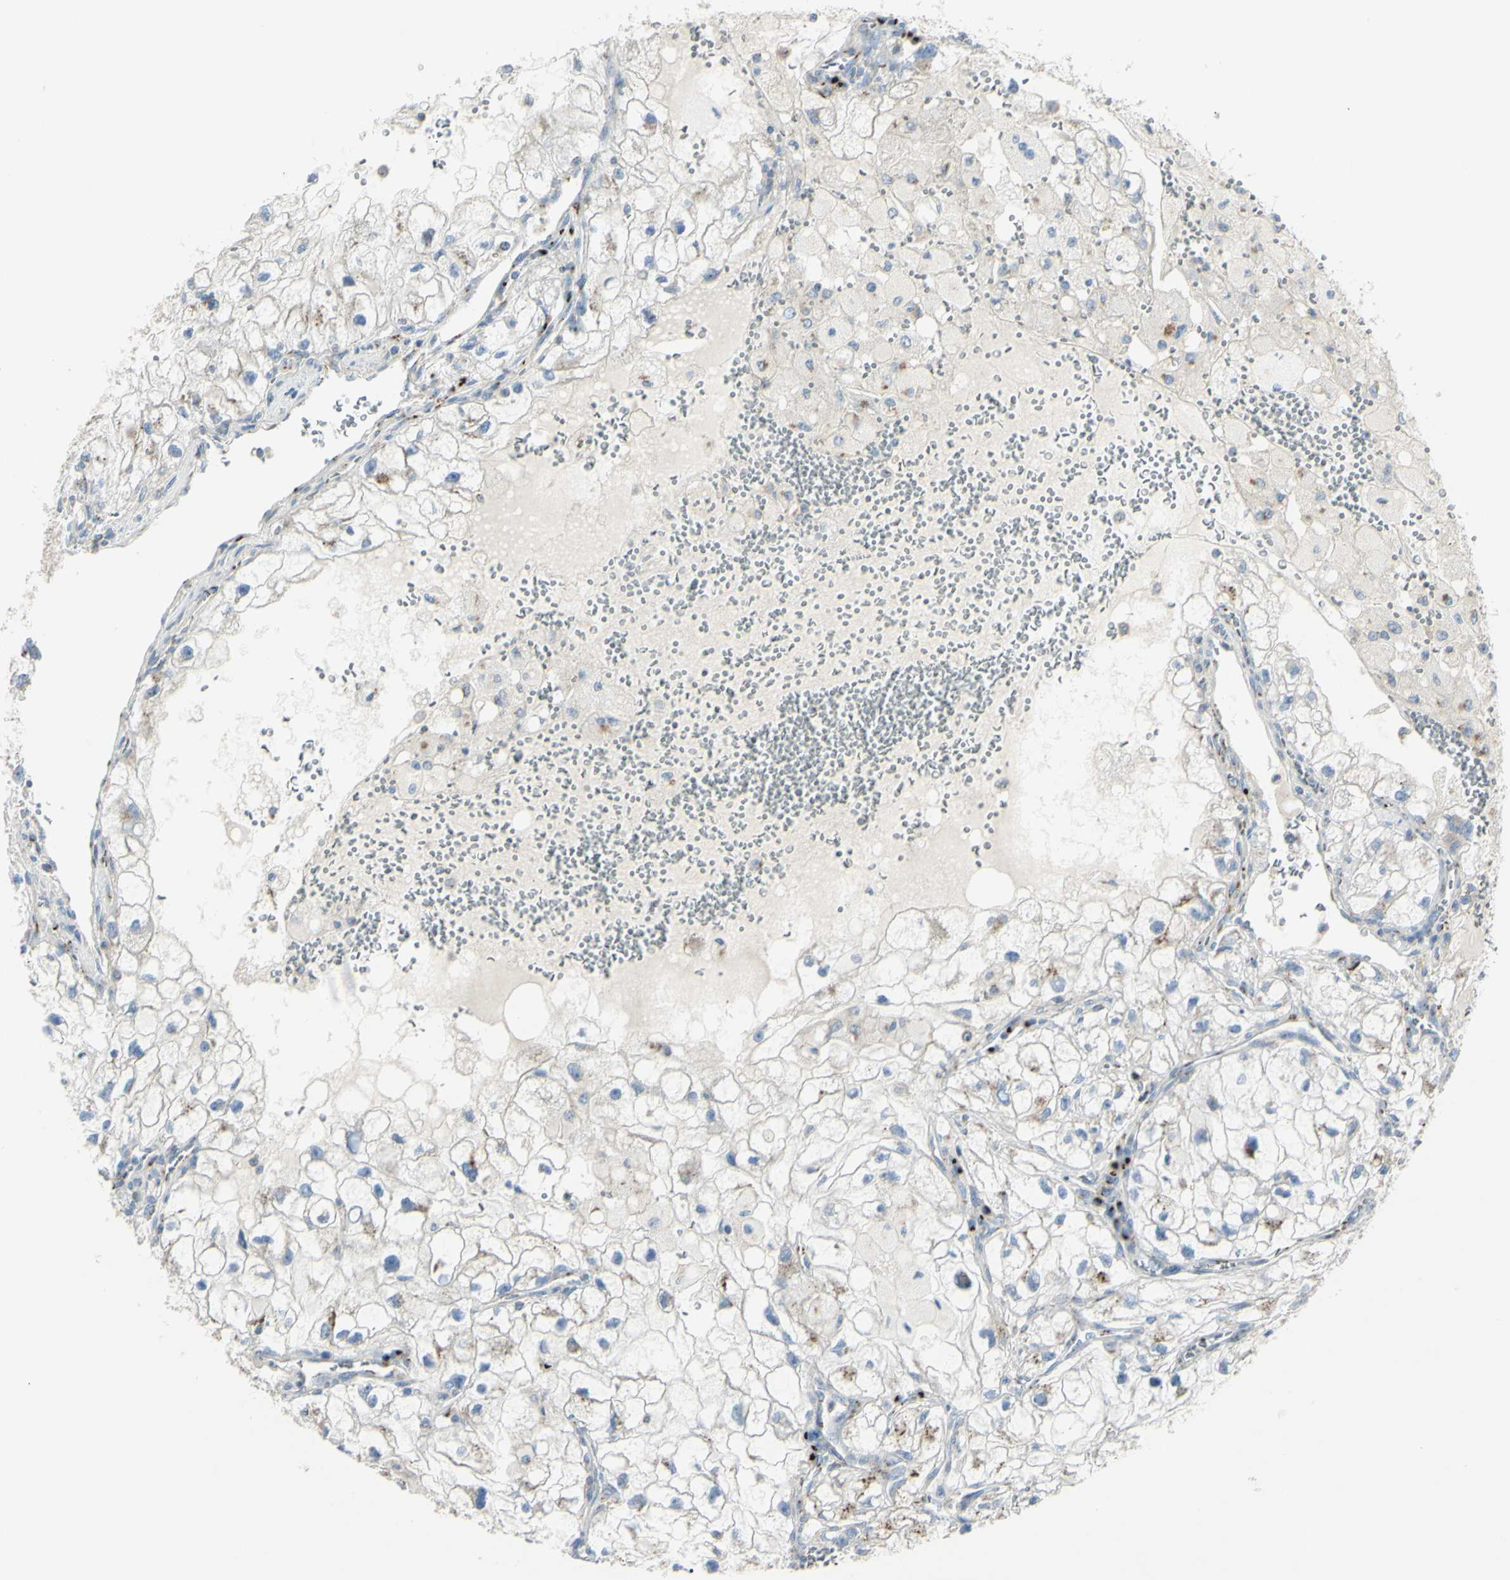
{"staining": {"intensity": "weak", "quantity": "<25%", "location": "cytoplasmic/membranous"}, "tissue": "renal cancer", "cell_type": "Tumor cells", "image_type": "cancer", "snomed": [{"axis": "morphology", "description": "Adenocarcinoma, NOS"}, {"axis": "topography", "description": "Kidney"}], "caption": "Immunohistochemical staining of renal adenocarcinoma displays no significant positivity in tumor cells. Brightfield microscopy of immunohistochemistry (IHC) stained with DAB (brown) and hematoxylin (blue), captured at high magnification.", "gene": "B4GALT3", "patient": {"sex": "female", "age": 70}}